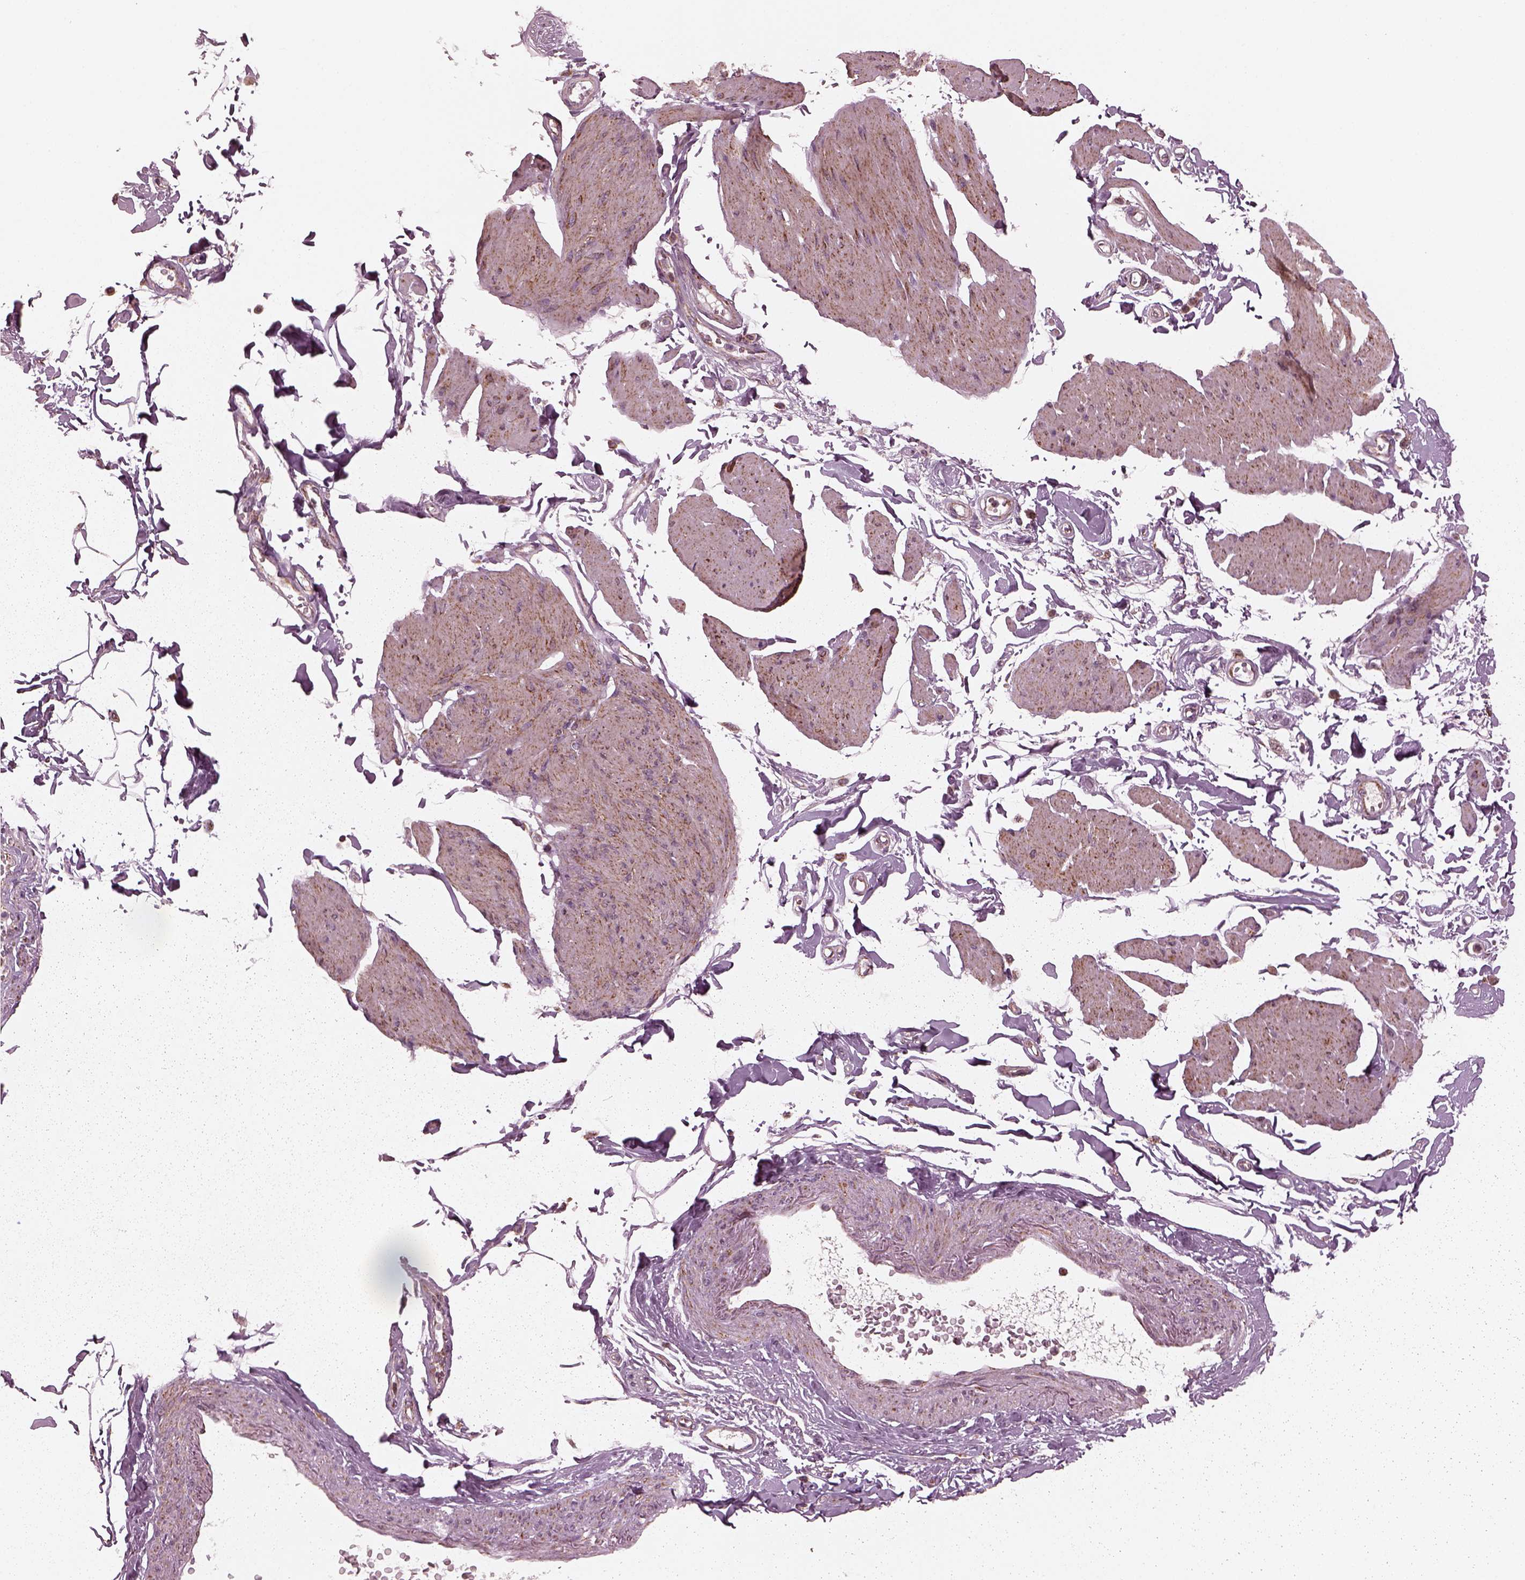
{"staining": {"intensity": "moderate", "quantity": "25%-75%", "location": "cytoplasmic/membranous"}, "tissue": "smooth muscle", "cell_type": "Smooth muscle cells", "image_type": "normal", "snomed": [{"axis": "morphology", "description": "Normal tissue, NOS"}, {"axis": "topography", "description": "Adipose tissue"}, {"axis": "topography", "description": "Smooth muscle"}, {"axis": "topography", "description": "Peripheral nerve tissue"}], "caption": "The histopathology image reveals staining of normal smooth muscle, revealing moderate cytoplasmic/membranous protein expression (brown color) within smooth muscle cells.", "gene": "NDUFB10", "patient": {"sex": "male", "age": 83}}